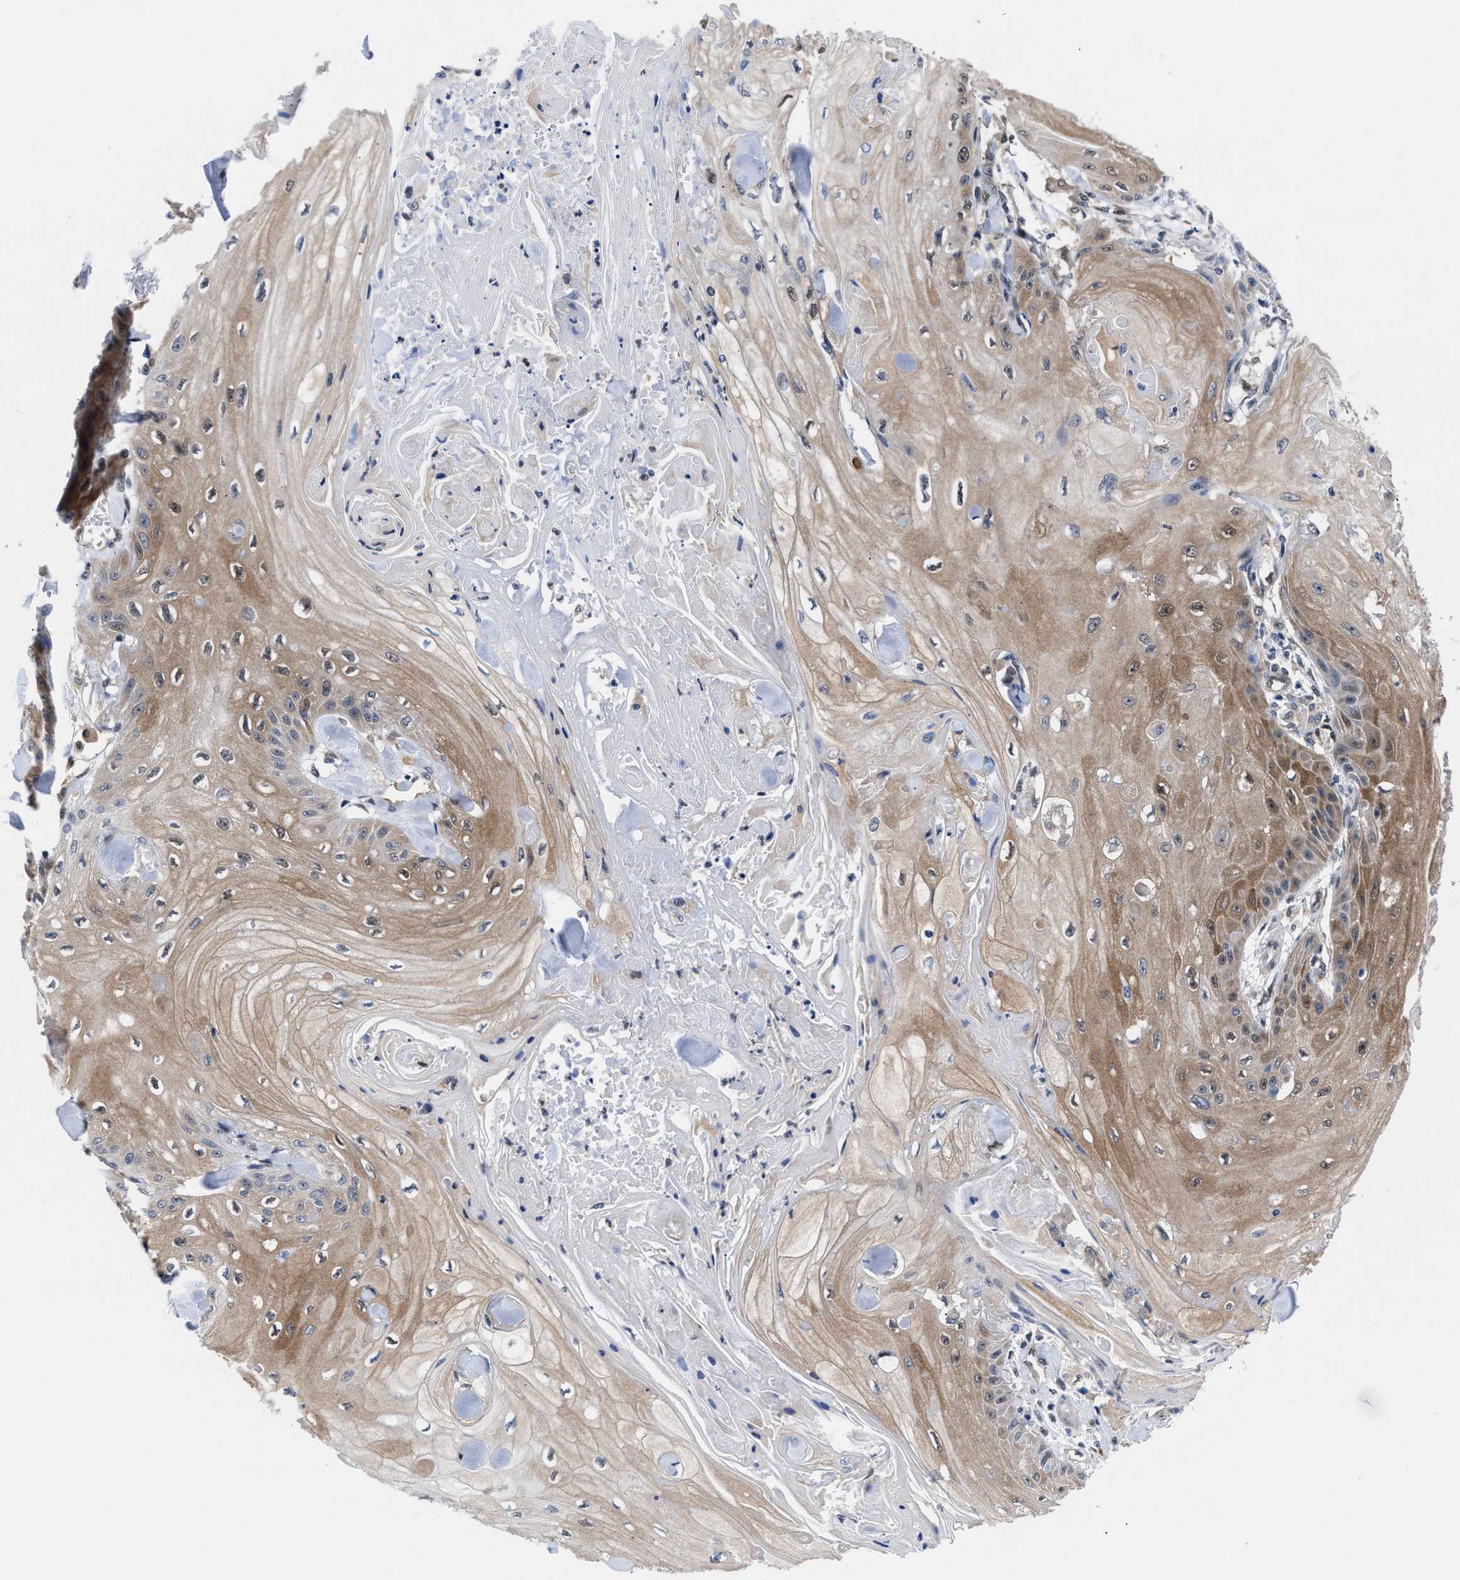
{"staining": {"intensity": "moderate", "quantity": ">75%", "location": "cytoplasmic/membranous"}, "tissue": "skin cancer", "cell_type": "Tumor cells", "image_type": "cancer", "snomed": [{"axis": "morphology", "description": "Squamous cell carcinoma, NOS"}, {"axis": "topography", "description": "Skin"}], "caption": "Immunohistochemistry photomicrograph of neoplastic tissue: skin squamous cell carcinoma stained using immunohistochemistry (IHC) exhibits medium levels of moderate protein expression localized specifically in the cytoplasmic/membranous of tumor cells, appearing as a cytoplasmic/membranous brown color.", "gene": "ACLY", "patient": {"sex": "male", "age": 74}}